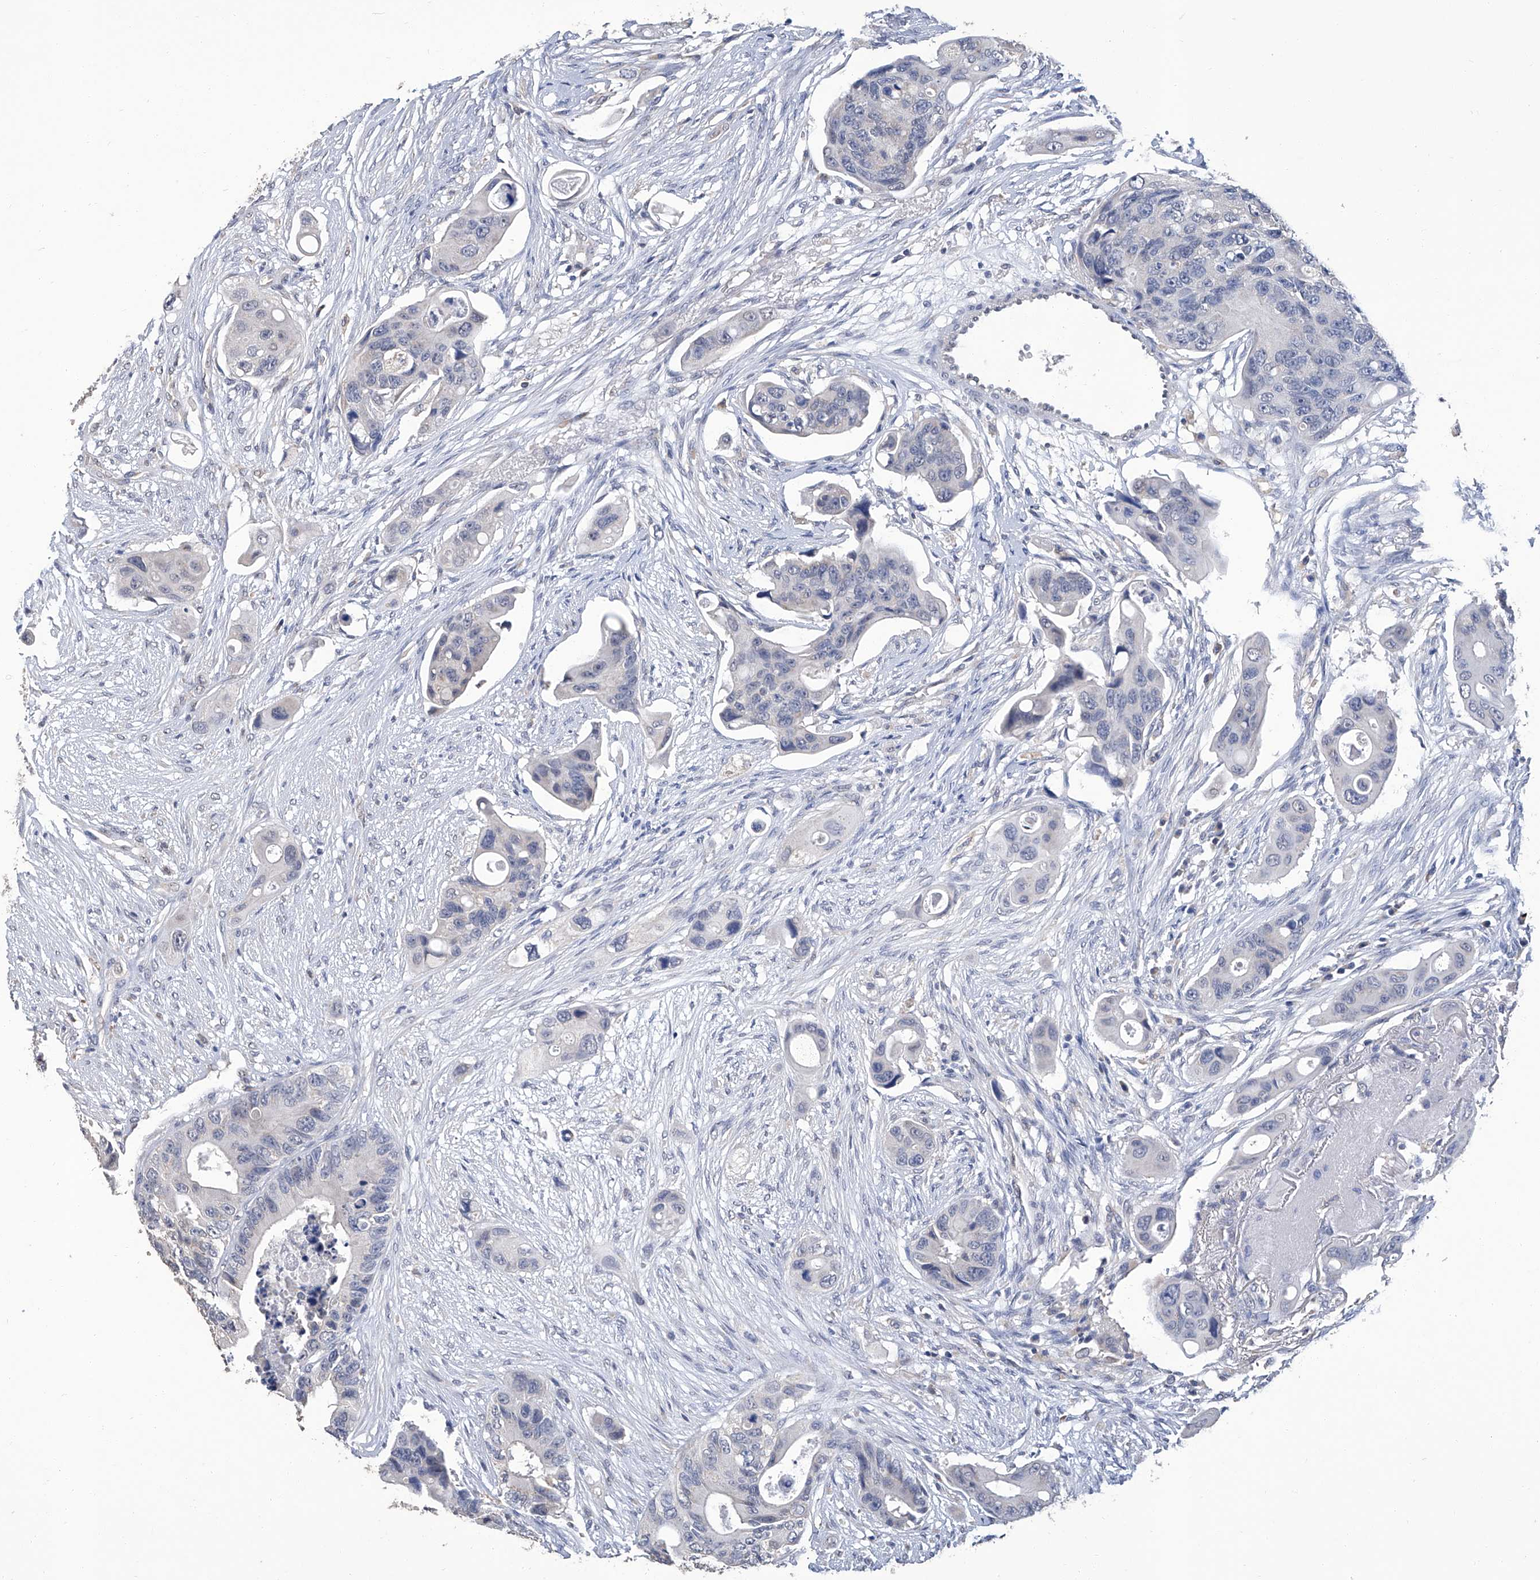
{"staining": {"intensity": "negative", "quantity": "none", "location": "none"}, "tissue": "colorectal cancer", "cell_type": "Tumor cells", "image_type": "cancer", "snomed": [{"axis": "morphology", "description": "Adenocarcinoma, NOS"}, {"axis": "topography", "description": "Colon"}], "caption": "DAB immunohistochemical staining of human adenocarcinoma (colorectal) demonstrates no significant staining in tumor cells.", "gene": "GPT", "patient": {"sex": "female", "age": 57}}